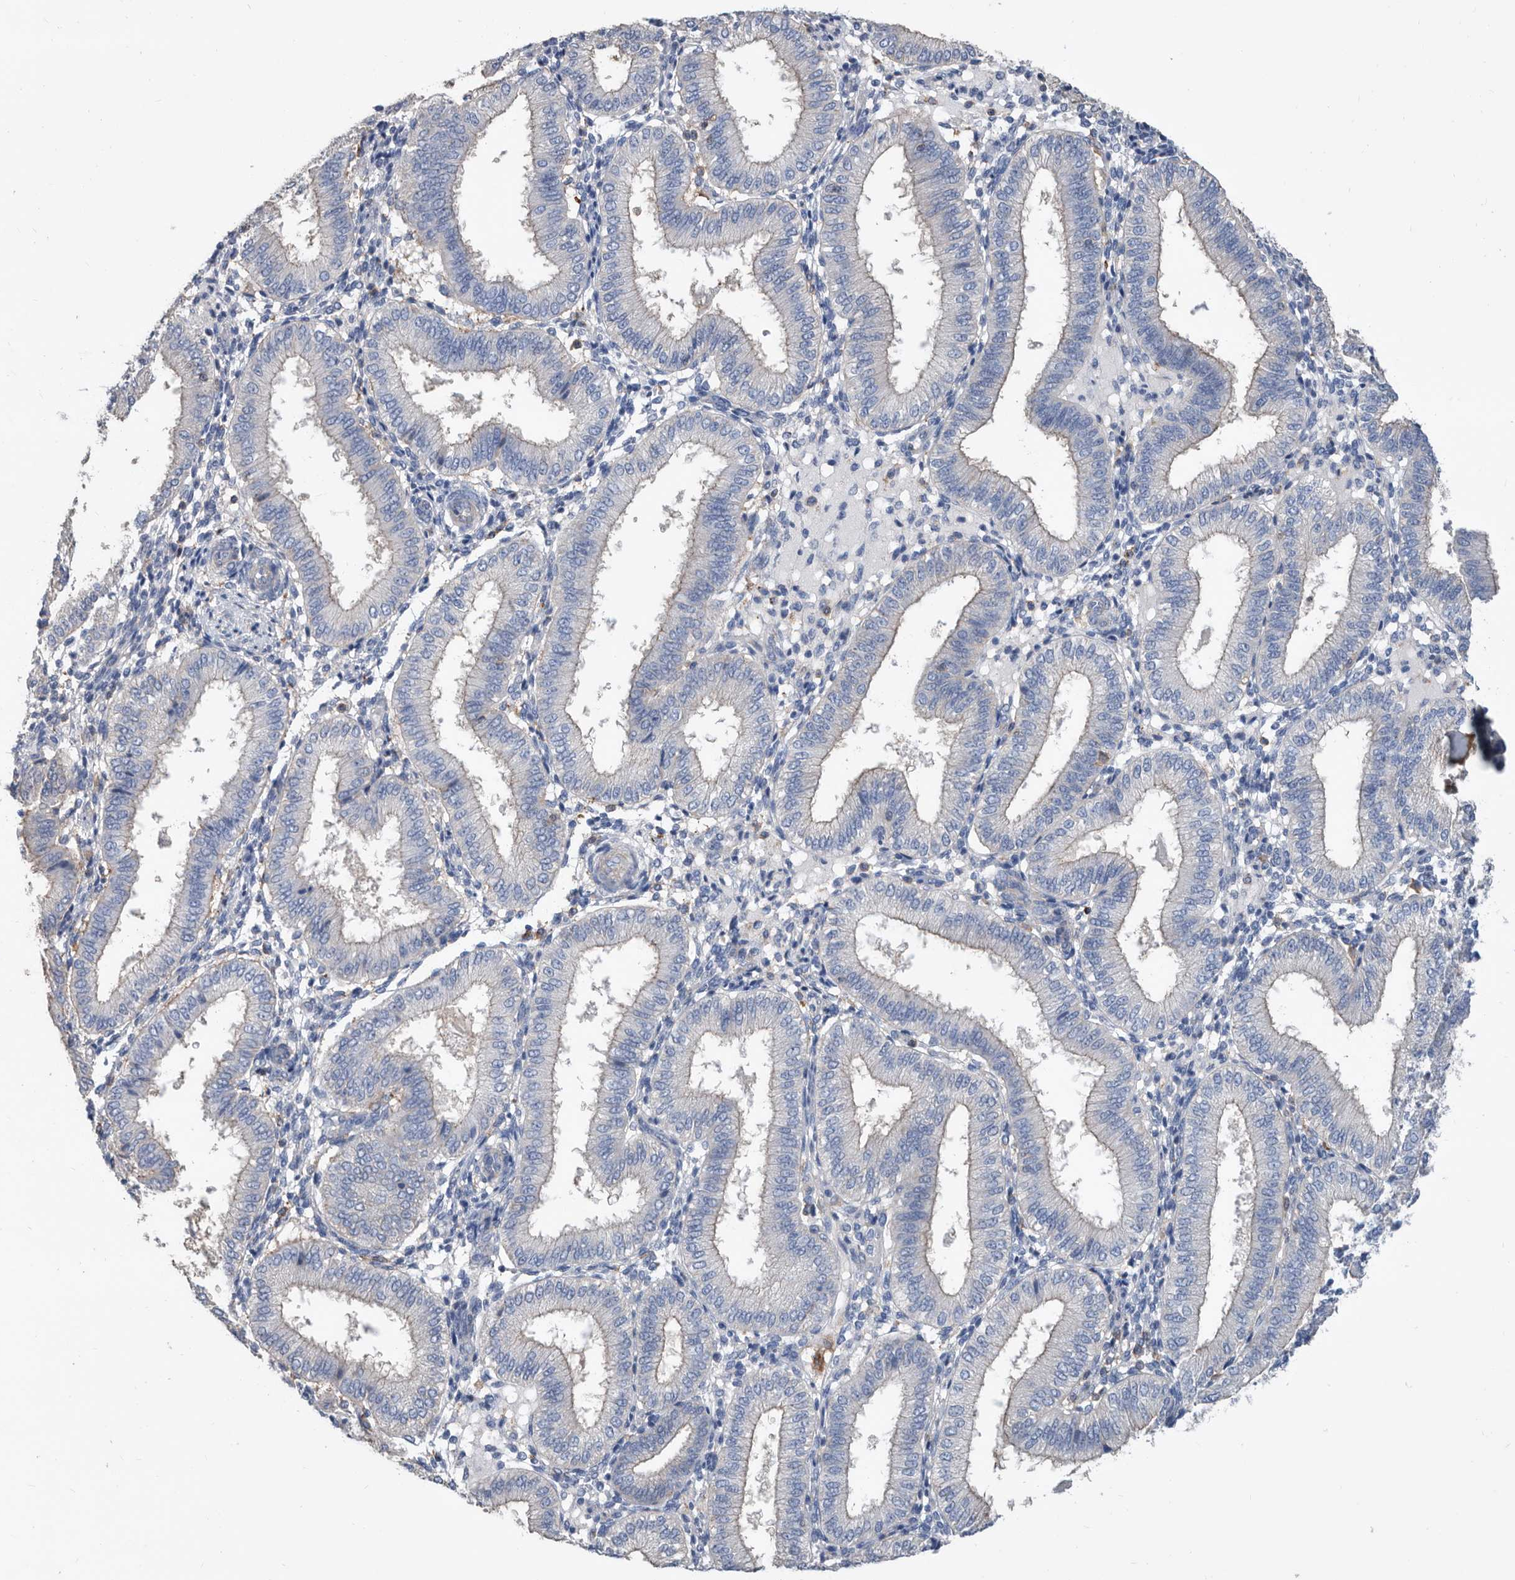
{"staining": {"intensity": "weak", "quantity": "<25%", "location": "cytoplasmic/membranous"}, "tissue": "endometrium", "cell_type": "Cells in endometrial stroma", "image_type": "normal", "snomed": [{"axis": "morphology", "description": "Normal tissue, NOS"}, {"axis": "topography", "description": "Endometrium"}], "caption": "Image shows no significant protein expression in cells in endometrial stroma of benign endometrium.", "gene": "MS4A4A", "patient": {"sex": "female", "age": 39}}